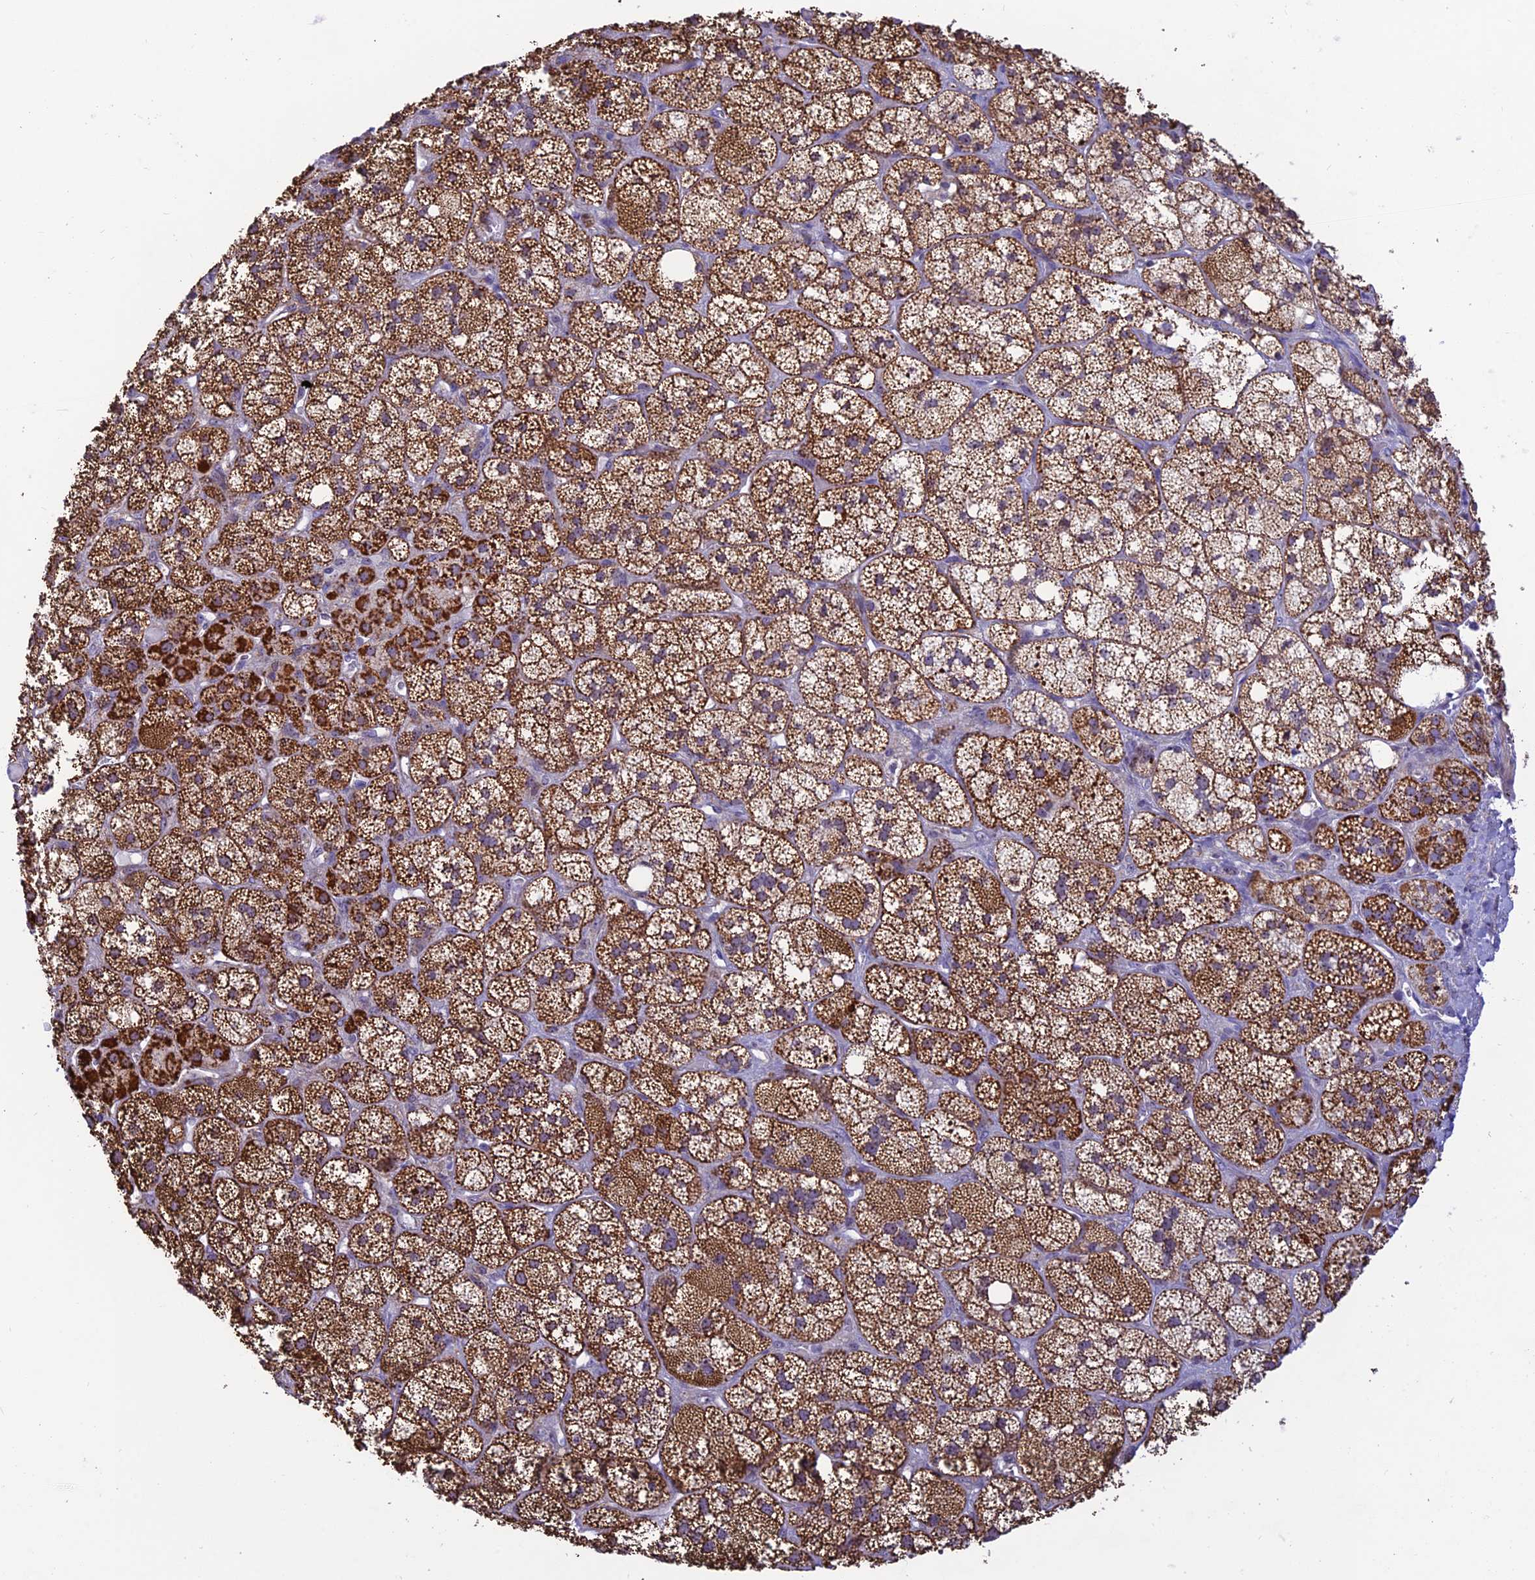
{"staining": {"intensity": "strong", "quantity": ">75%", "location": "cytoplasmic/membranous"}, "tissue": "adrenal gland", "cell_type": "Glandular cells", "image_type": "normal", "snomed": [{"axis": "morphology", "description": "Normal tissue, NOS"}, {"axis": "topography", "description": "Adrenal gland"}], "caption": "The photomicrograph reveals immunohistochemical staining of normal adrenal gland. There is strong cytoplasmic/membranous positivity is appreciated in approximately >75% of glandular cells.", "gene": "POLR1G", "patient": {"sex": "male", "age": 61}}